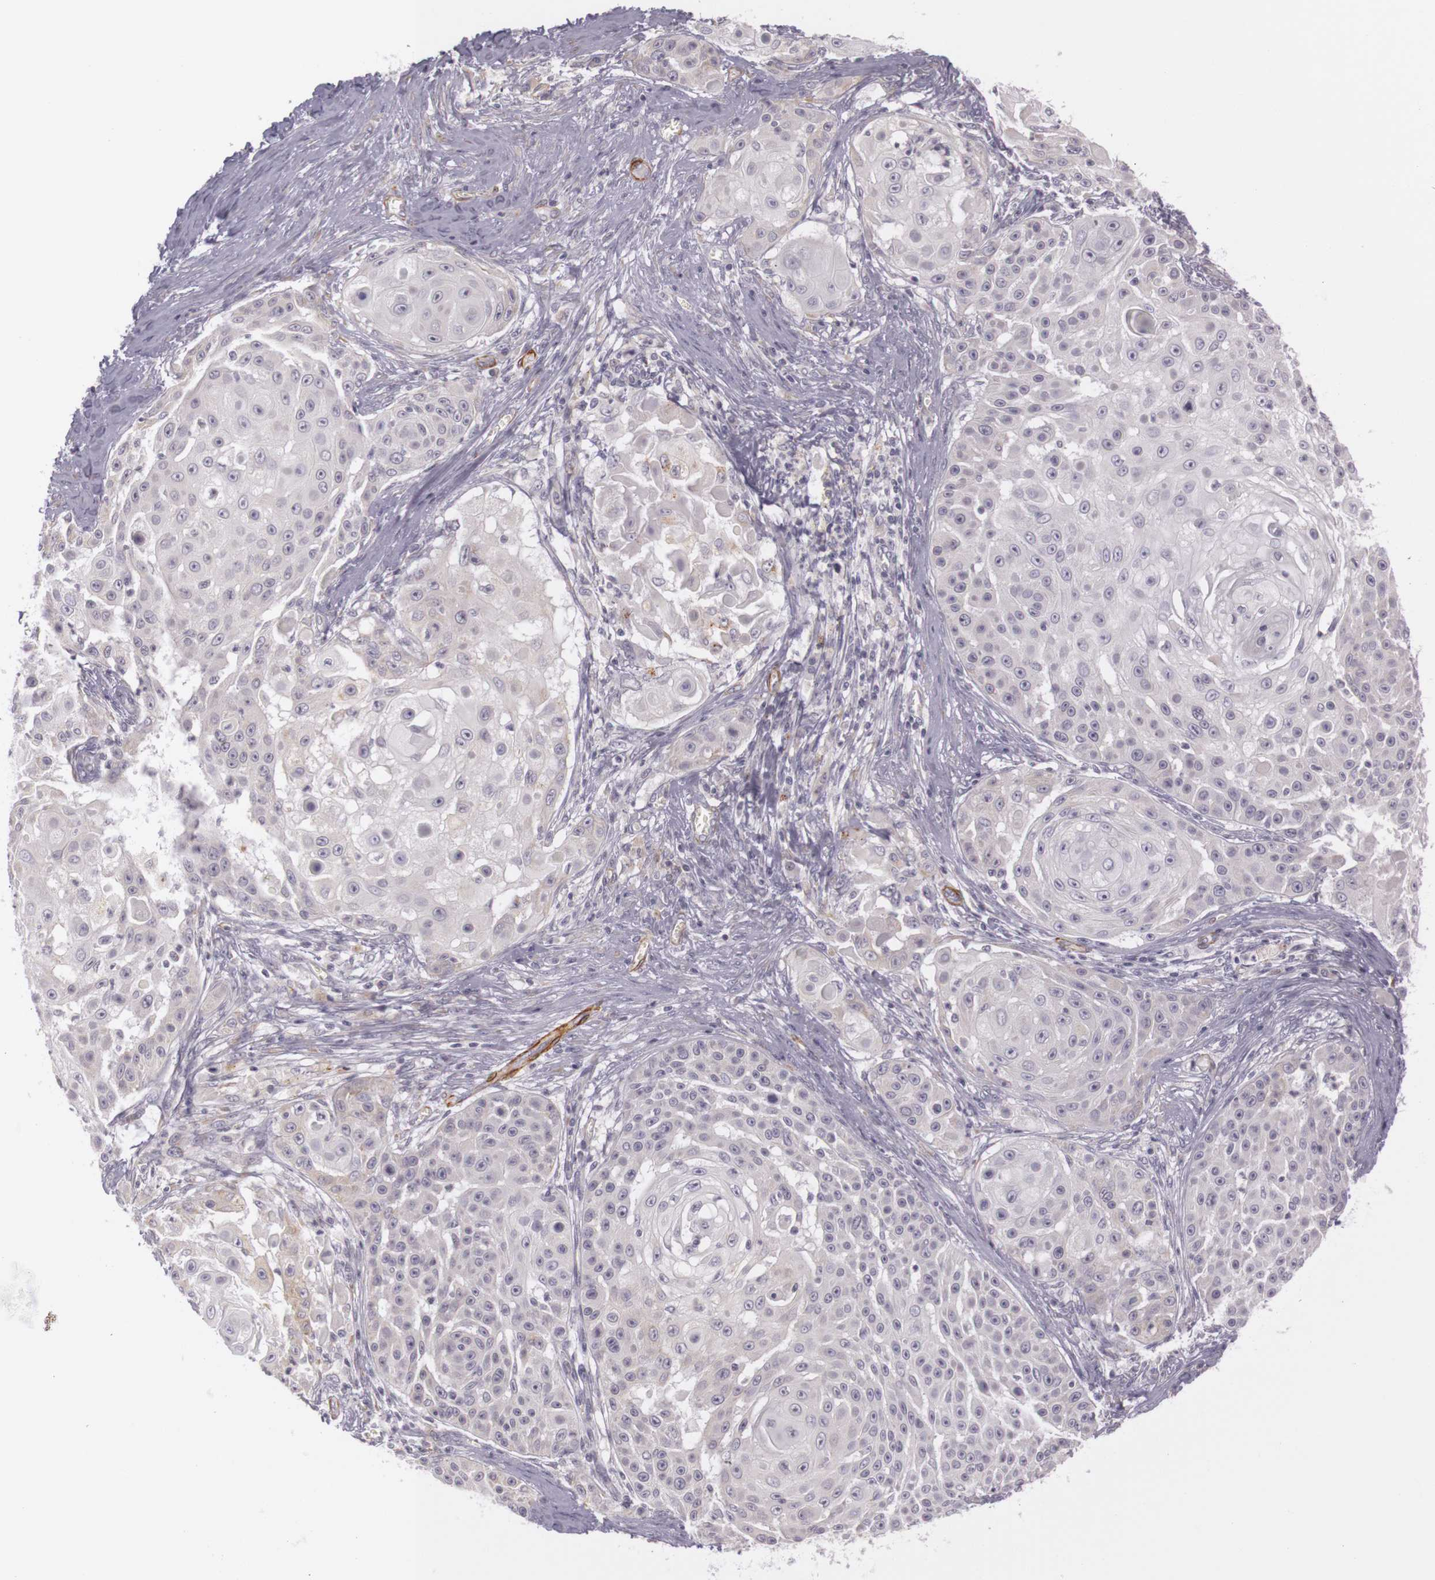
{"staining": {"intensity": "weak", "quantity": "<25%", "location": "cytoplasmic/membranous"}, "tissue": "skin cancer", "cell_type": "Tumor cells", "image_type": "cancer", "snomed": [{"axis": "morphology", "description": "Squamous cell carcinoma, NOS"}, {"axis": "topography", "description": "Skin"}], "caption": "This micrograph is of skin cancer stained with immunohistochemistry to label a protein in brown with the nuclei are counter-stained blue. There is no staining in tumor cells. (Immunohistochemistry (ihc), brightfield microscopy, high magnification).", "gene": "CNTN2", "patient": {"sex": "female", "age": 57}}